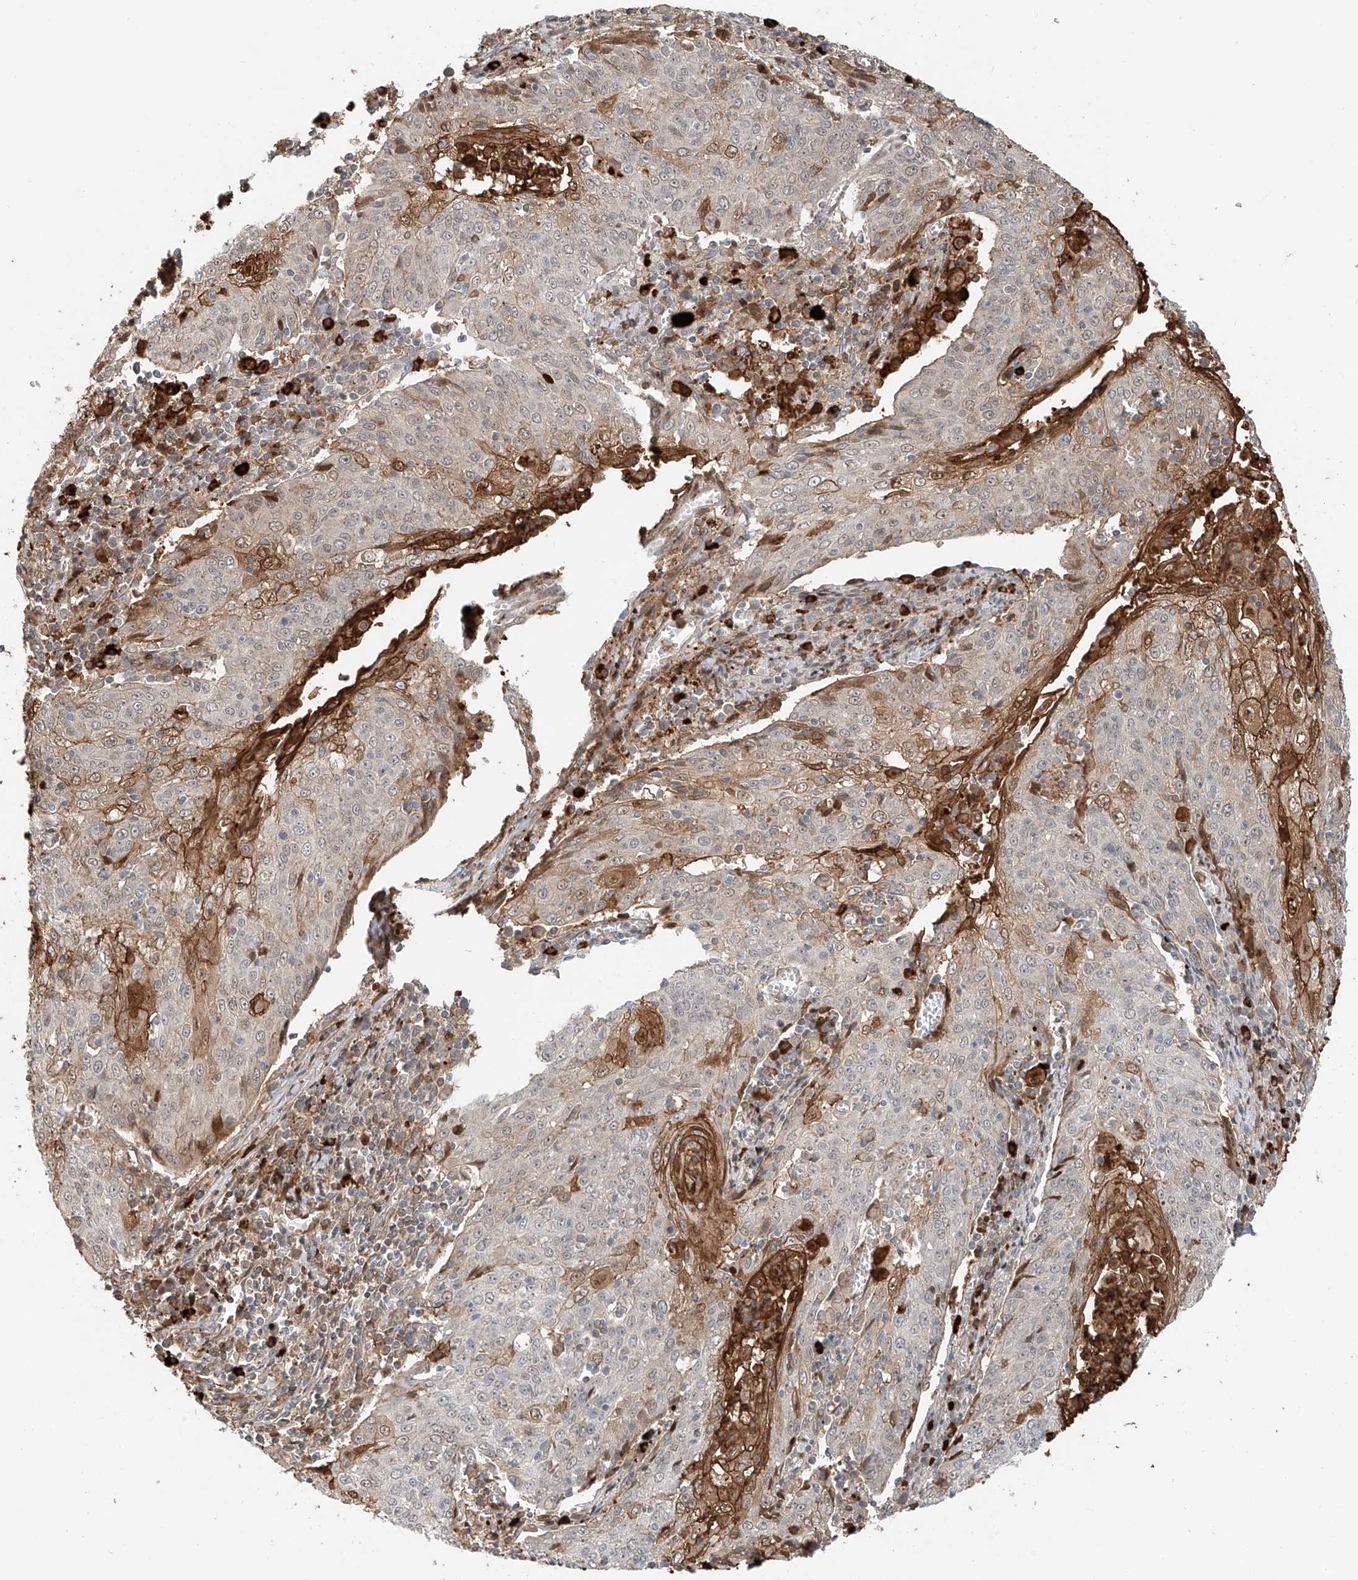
{"staining": {"intensity": "moderate", "quantity": "<25%", "location": "cytoplasmic/membranous"}, "tissue": "cervical cancer", "cell_type": "Tumor cells", "image_type": "cancer", "snomed": [{"axis": "morphology", "description": "Squamous cell carcinoma, NOS"}, {"axis": "topography", "description": "Cervix"}], "caption": "A high-resolution image shows IHC staining of cervical cancer (squamous cell carcinoma), which reveals moderate cytoplasmic/membranous positivity in about <25% of tumor cells. The protein of interest is shown in brown color, while the nuclei are stained blue.", "gene": "CEP162", "patient": {"sex": "female", "age": 48}}